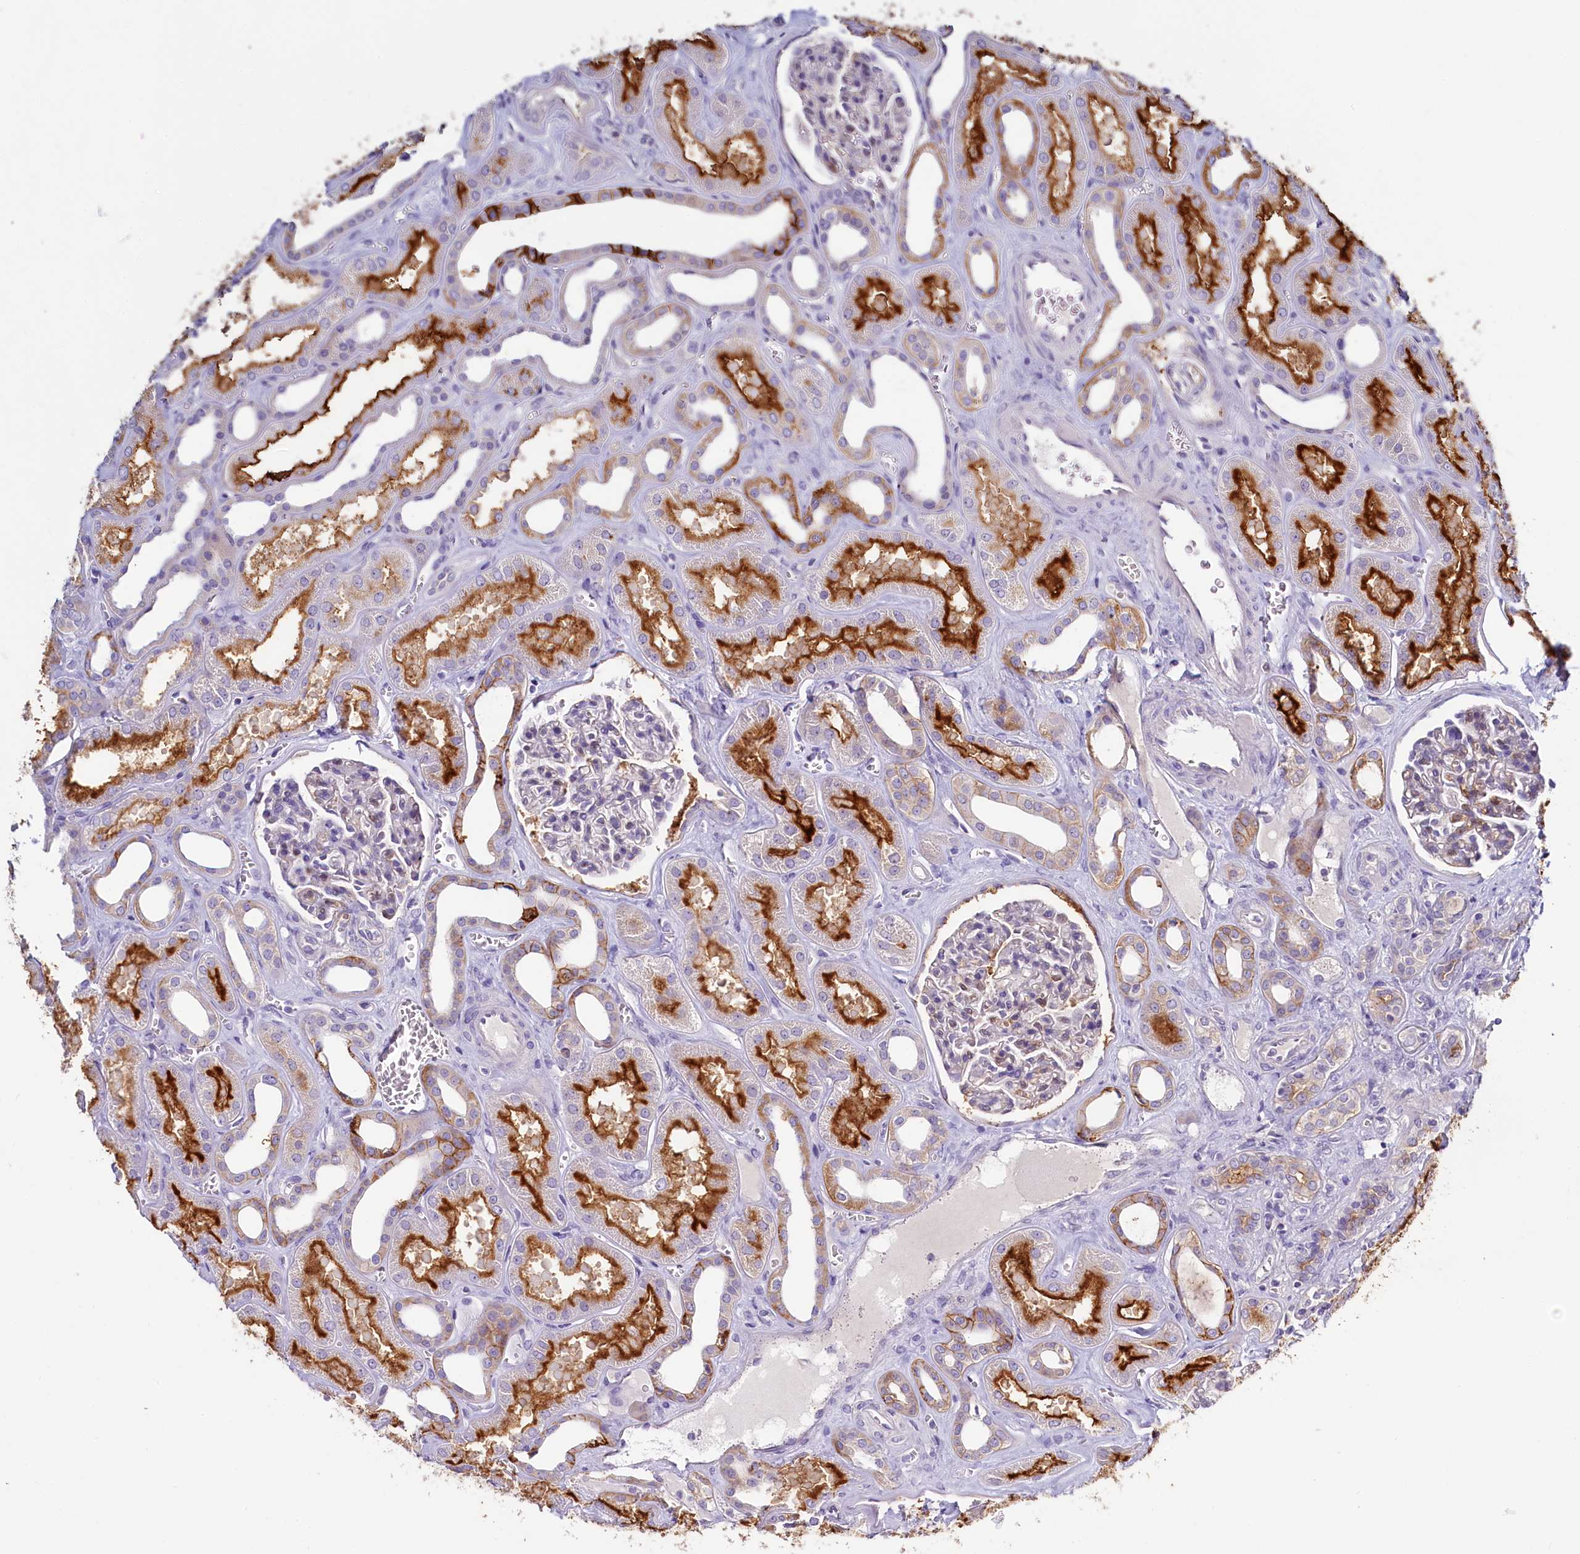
{"staining": {"intensity": "weak", "quantity": "<25%", "location": "cytoplasmic/membranous"}, "tissue": "kidney", "cell_type": "Cells in glomeruli", "image_type": "normal", "snomed": [{"axis": "morphology", "description": "Normal tissue, NOS"}, {"axis": "morphology", "description": "Adenocarcinoma, NOS"}, {"axis": "topography", "description": "Kidney"}], "caption": "This is a micrograph of immunohistochemistry (IHC) staining of normal kidney, which shows no staining in cells in glomeruli. (DAB (3,3'-diaminobenzidine) immunohistochemistry (IHC) visualized using brightfield microscopy, high magnification).", "gene": "PDE6D", "patient": {"sex": "female", "age": 68}}